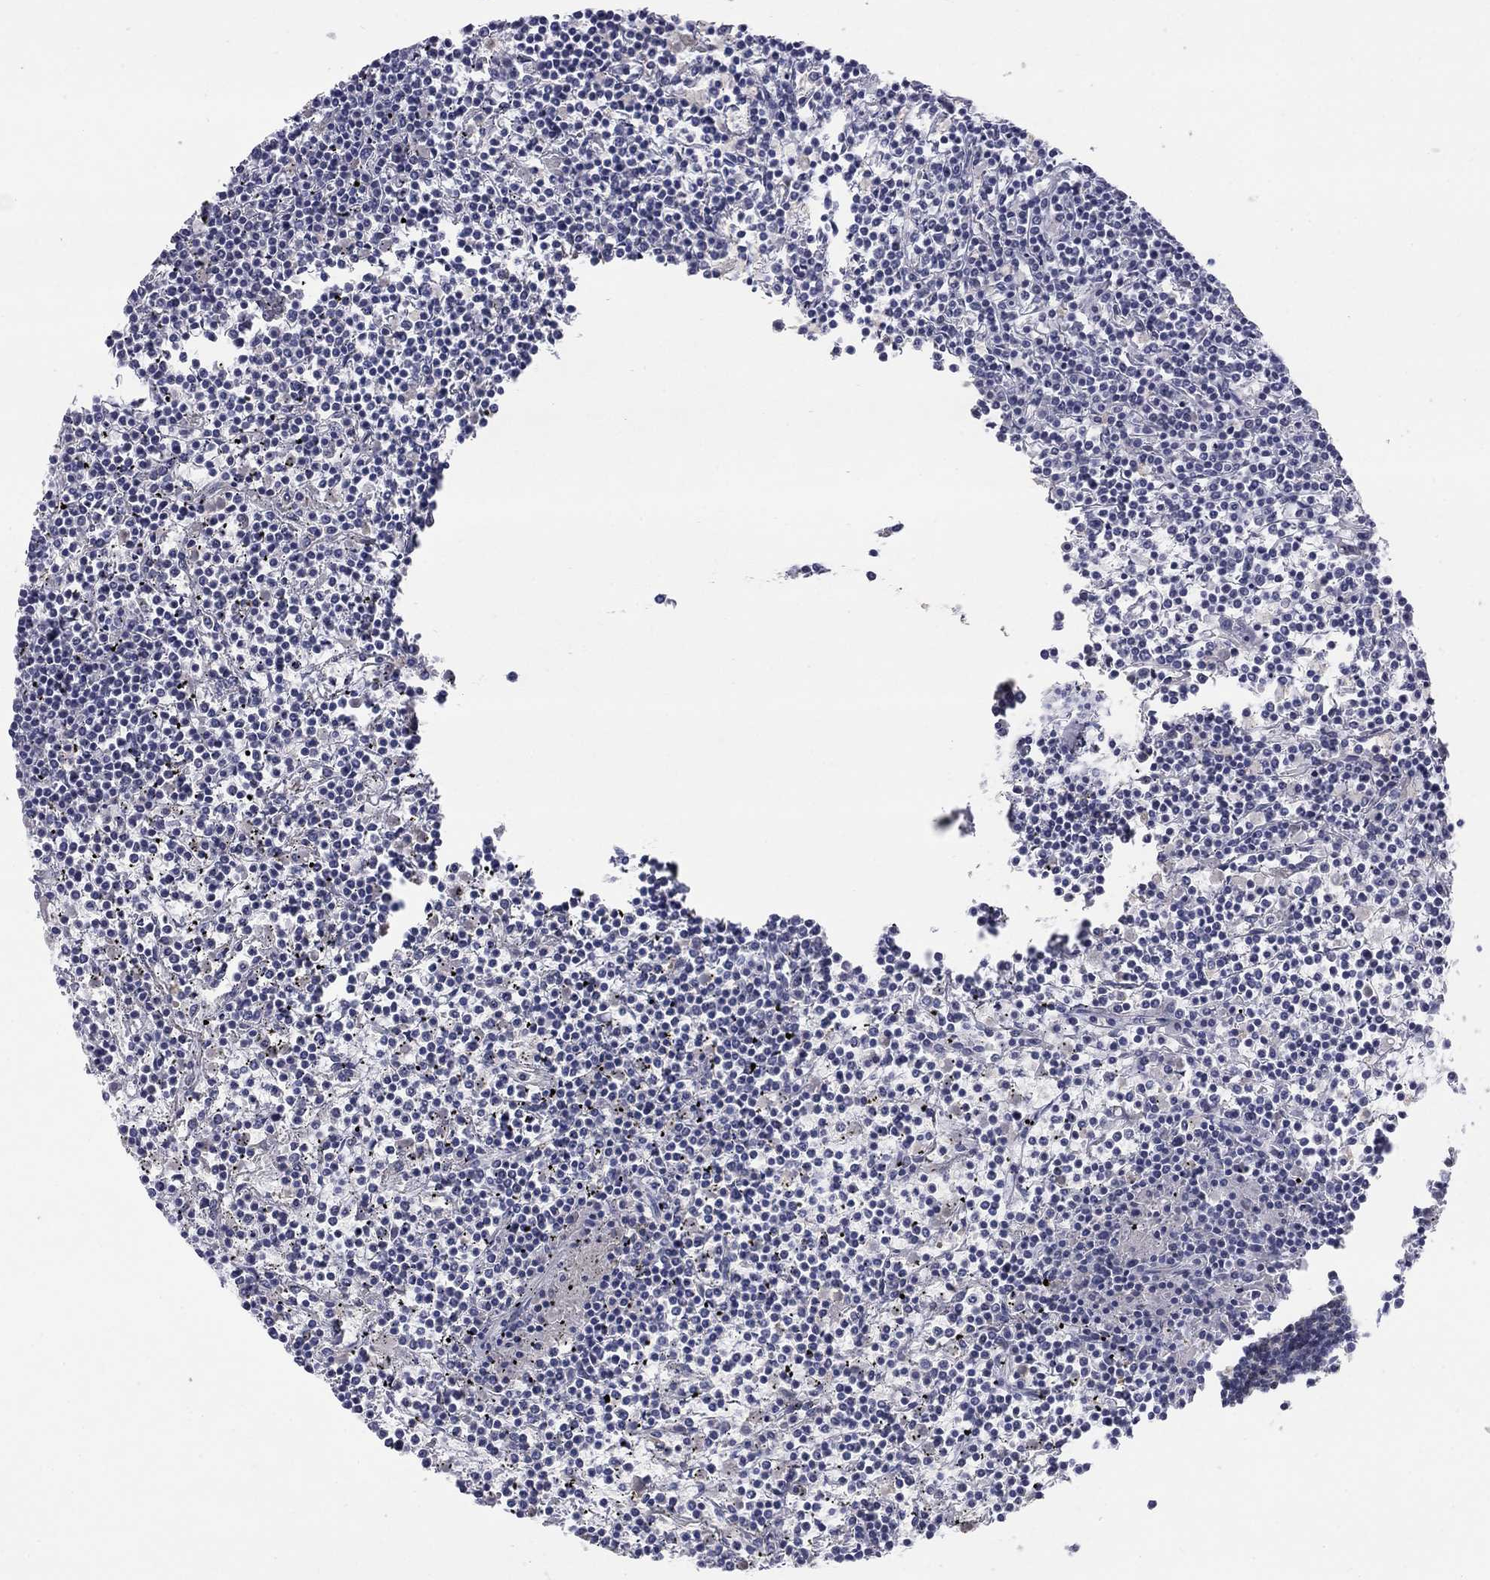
{"staining": {"intensity": "negative", "quantity": "none", "location": "none"}, "tissue": "lymphoma", "cell_type": "Tumor cells", "image_type": "cancer", "snomed": [{"axis": "morphology", "description": "Malignant lymphoma, non-Hodgkin's type, Low grade"}, {"axis": "topography", "description": "Spleen"}], "caption": "Immunohistochemistry image of neoplastic tissue: human low-grade malignant lymphoma, non-Hodgkin's type stained with DAB reveals no significant protein expression in tumor cells.", "gene": "AMN1", "patient": {"sex": "female", "age": 19}}